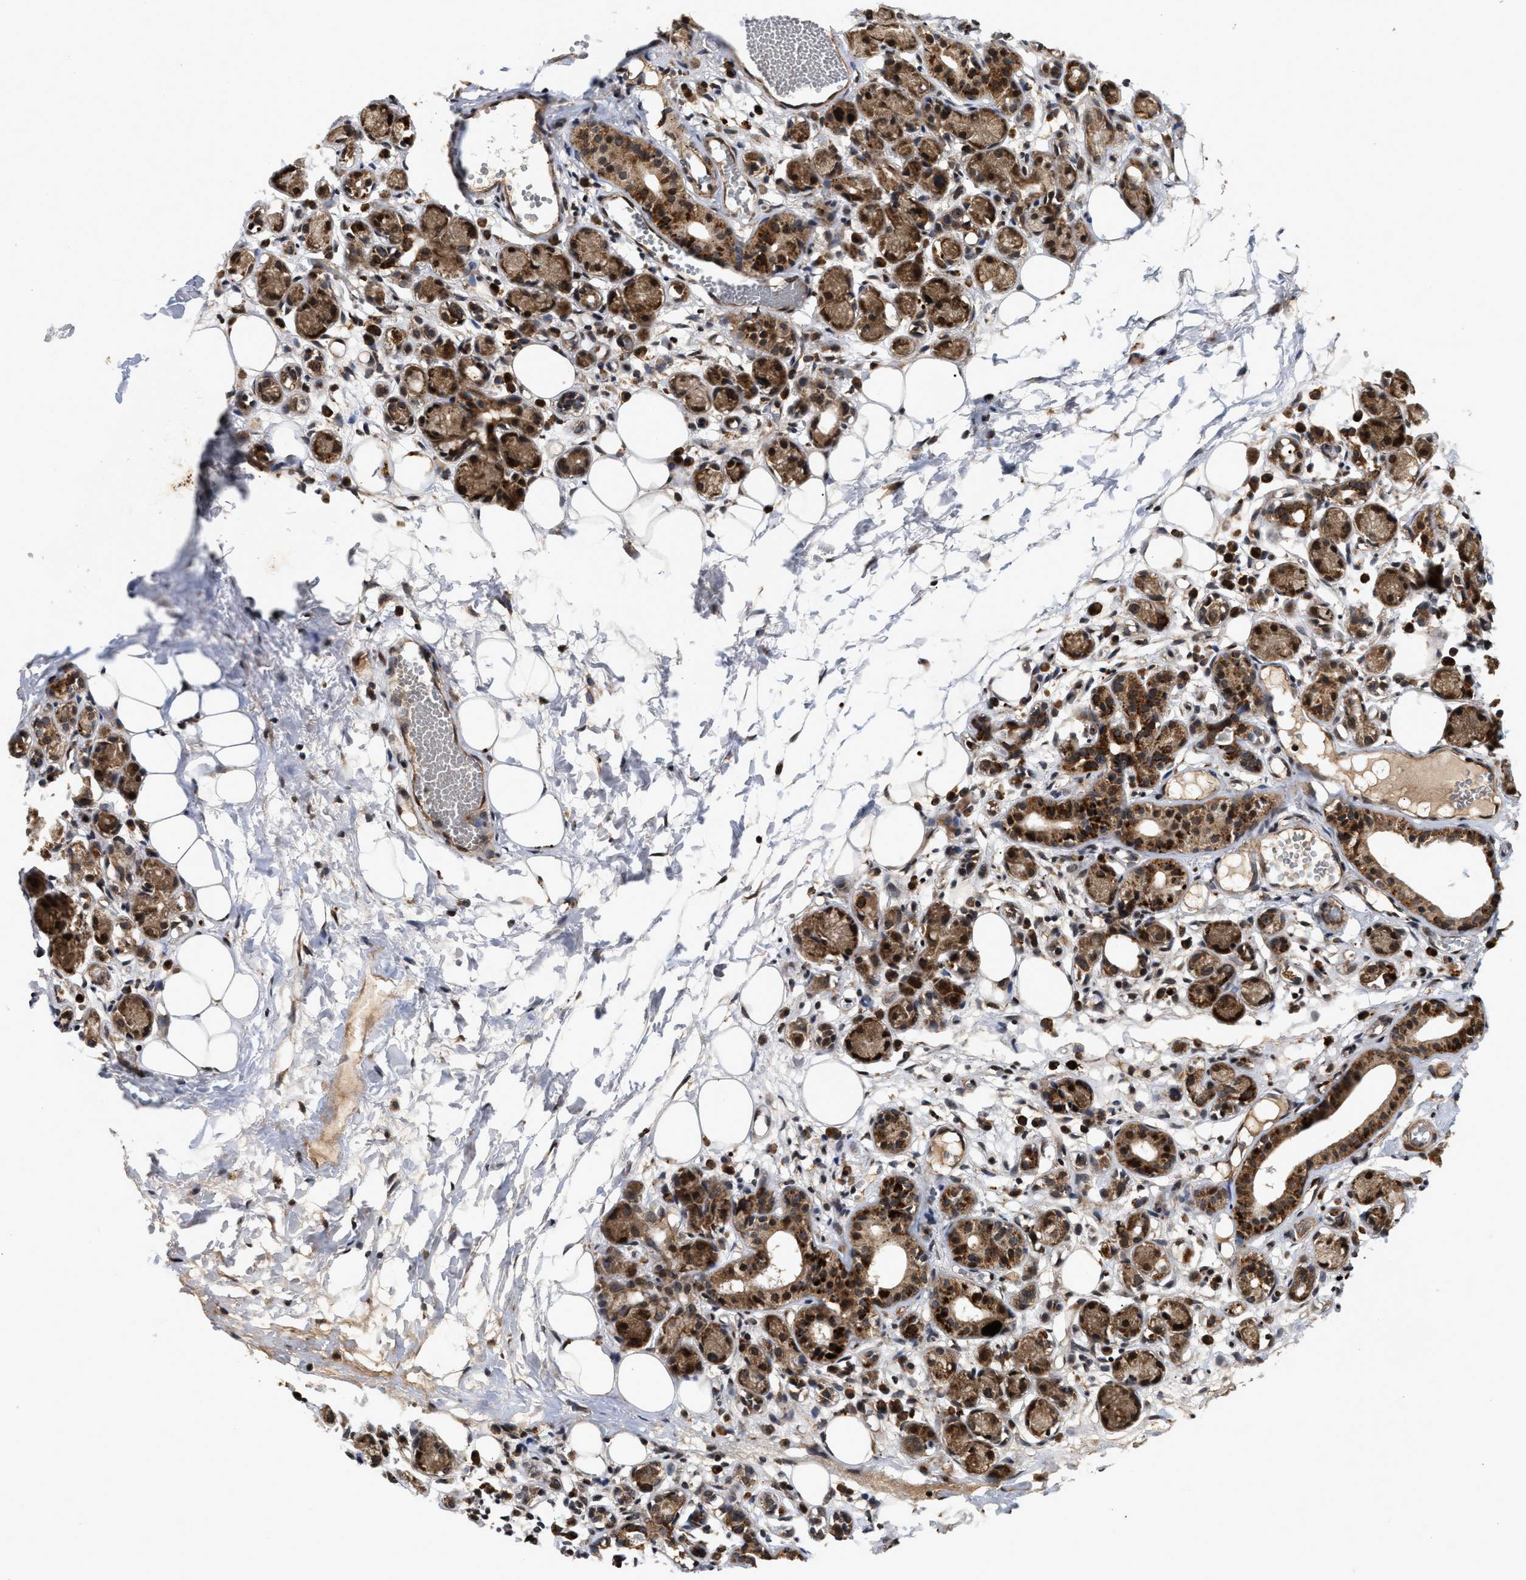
{"staining": {"intensity": "moderate", "quantity": "25%-75%", "location": "cytoplasmic/membranous"}, "tissue": "adipose tissue", "cell_type": "Adipocytes", "image_type": "normal", "snomed": [{"axis": "morphology", "description": "Normal tissue, NOS"}, {"axis": "morphology", "description": "Inflammation, NOS"}, {"axis": "topography", "description": "Vascular tissue"}, {"axis": "topography", "description": "Salivary gland"}], "caption": "Immunohistochemistry photomicrograph of normal adipose tissue: adipose tissue stained using IHC shows medium levels of moderate protein expression localized specifically in the cytoplasmic/membranous of adipocytes, appearing as a cytoplasmic/membranous brown color.", "gene": "CFLAR", "patient": {"sex": "female", "age": 75}}